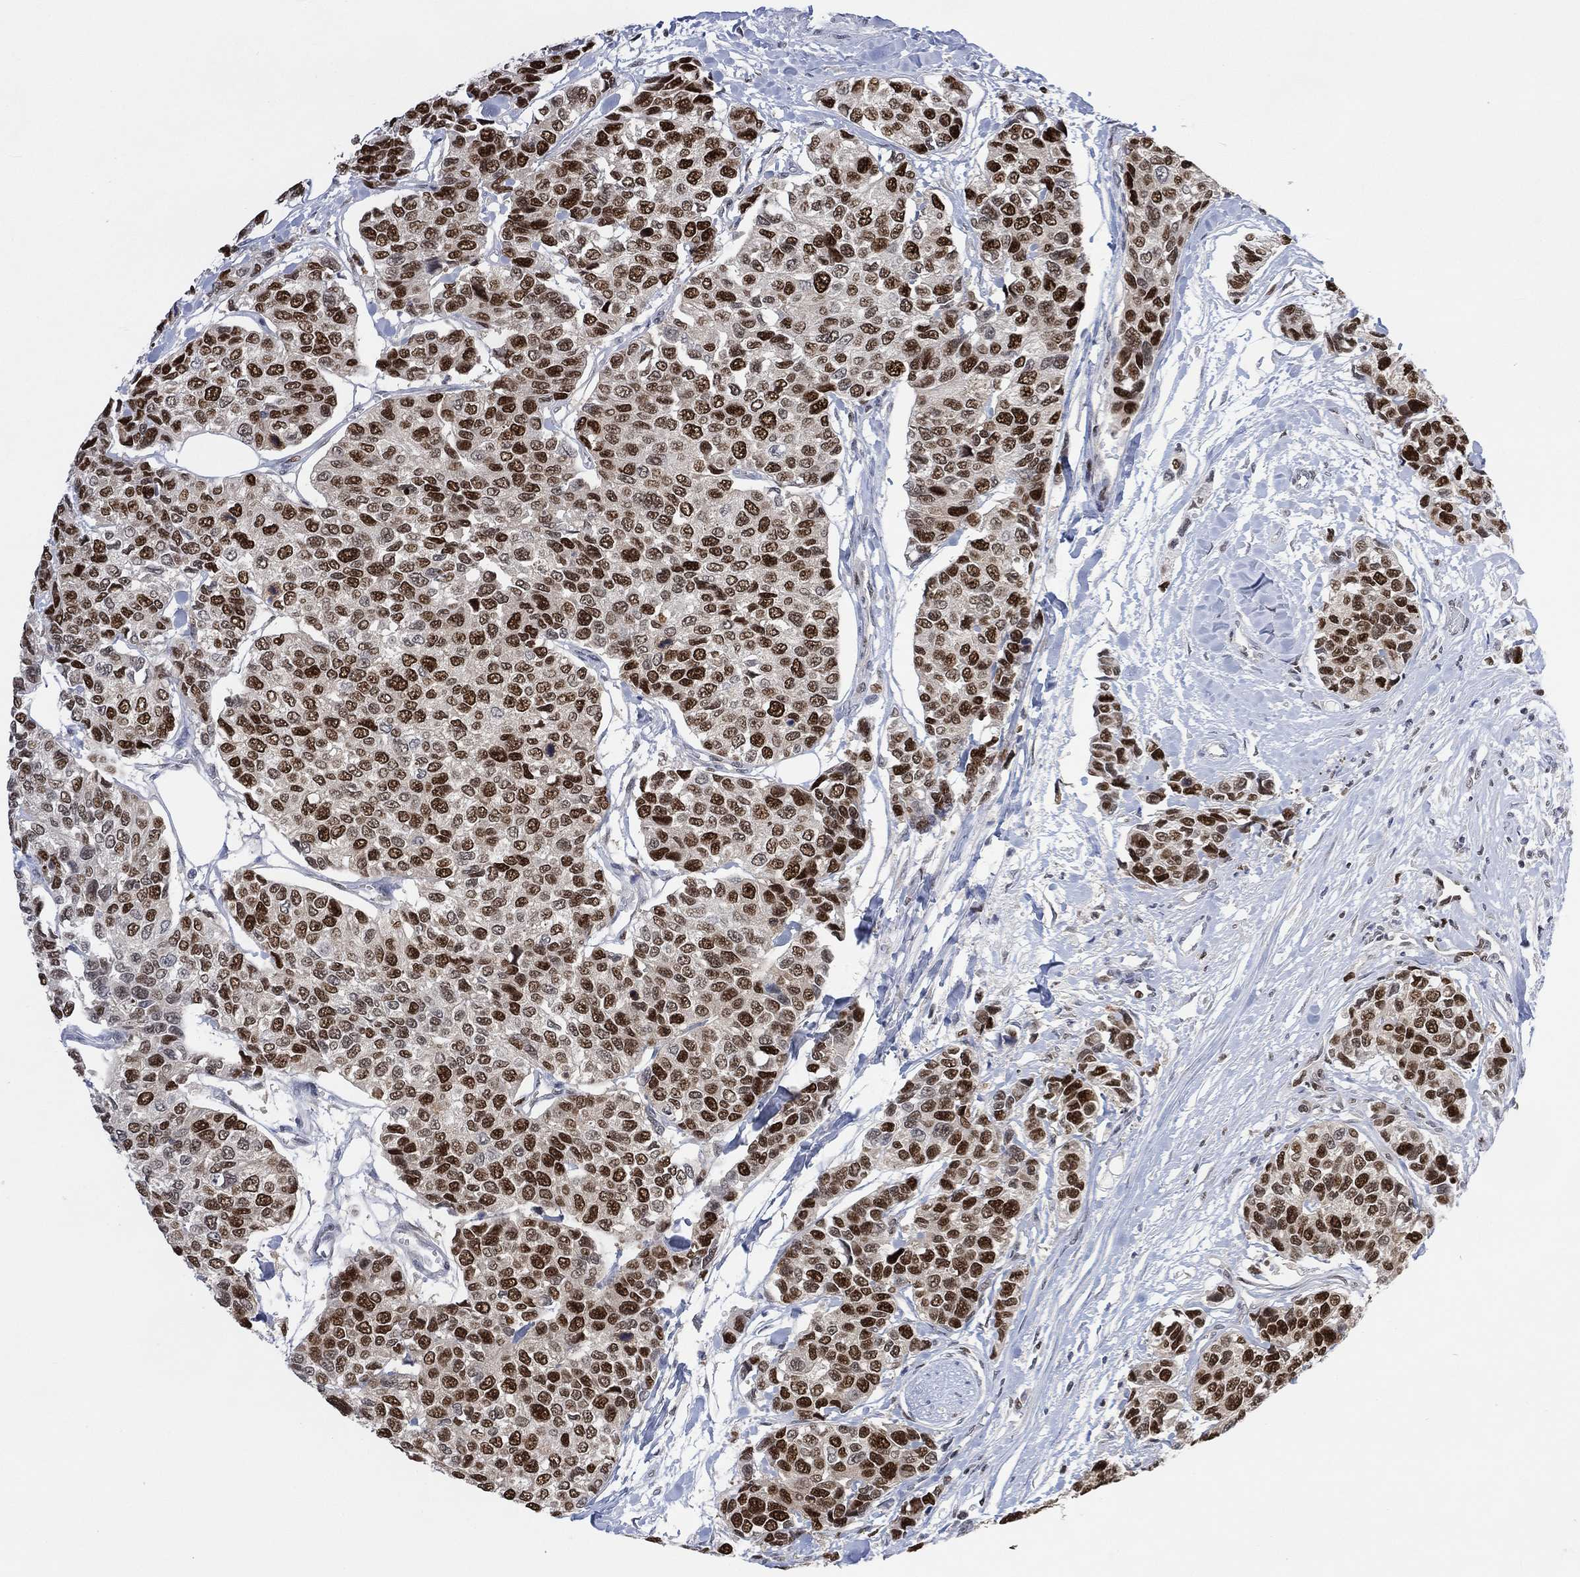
{"staining": {"intensity": "strong", "quantity": ">75%", "location": "nuclear"}, "tissue": "urothelial cancer", "cell_type": "Tumor cells", "image_type": "cancer", "snomed": [{"axis": "morphology", "description": "Urothelial carcinoma, High grade"}, {"axis": "topography", "description": "Urinary bladder"}], "caption": "This is a micrograph of IHC staining of urothelial carcinoma (high-grade), which shows strong staining in the nuclear of tumor cells.", "gene": "RAD54L2", "patient": {"sex": "male", "age": 77}}